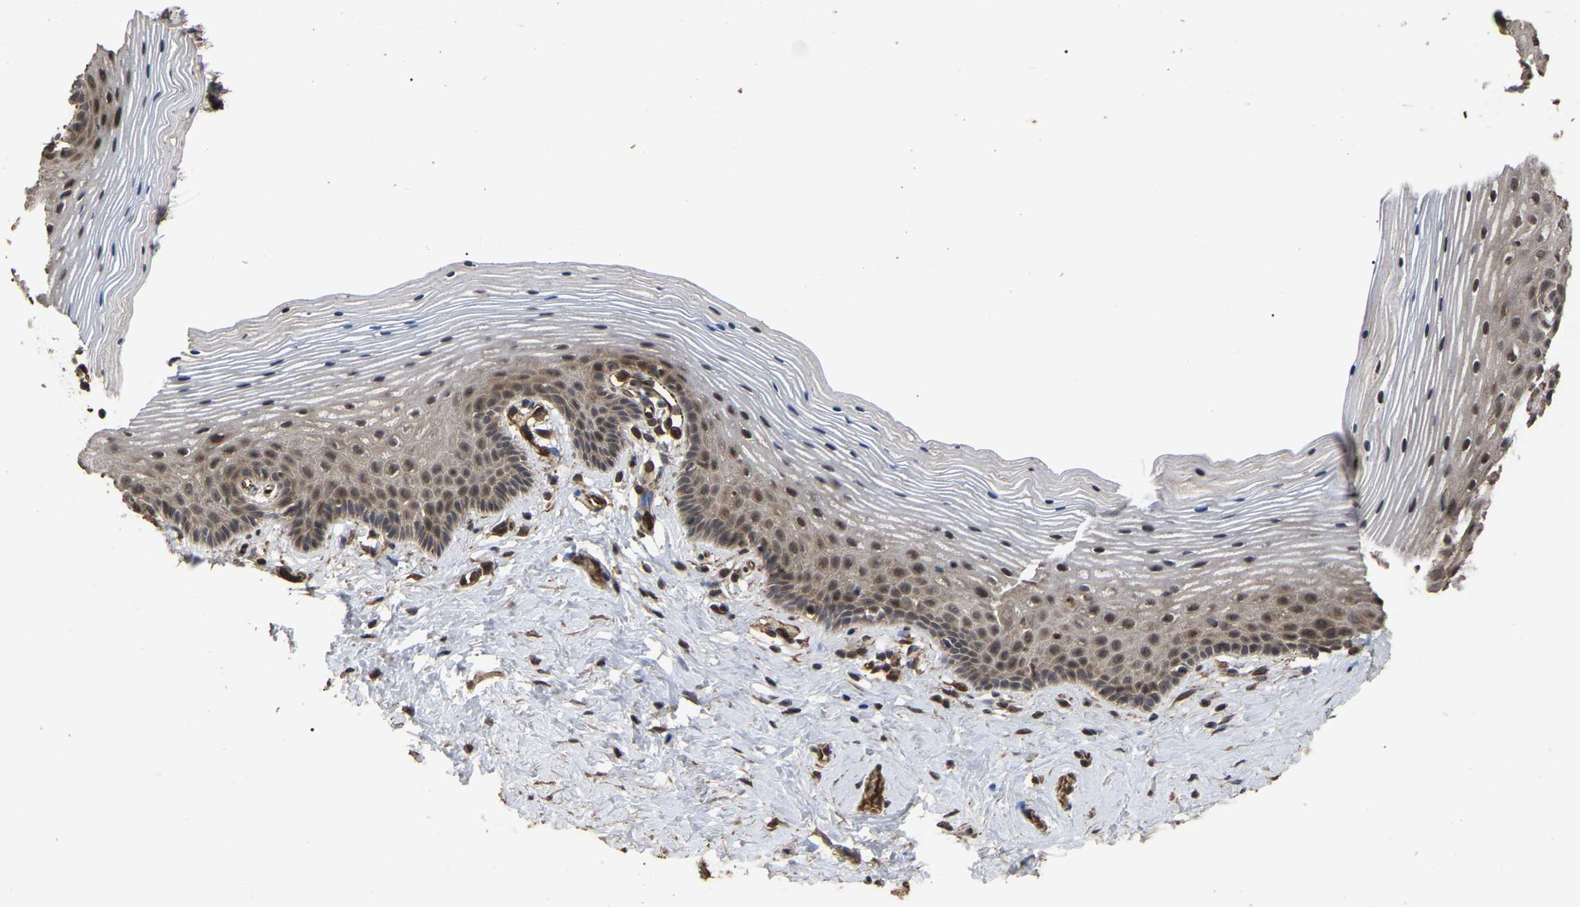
{"staining": {"intensity": "moderate", "quantity": ">75%", "location": "cytoplasmic/membranous,nuclear"}, "tissue": "vagina", "cell_type": "Squamous epithelial cells", "image_type": "normal", "snomed": [{"axis": "morphology", "description": "Normal tissue, NOS"}, {"axis": "topography", "description": "Vagina"}], "caption": "Squamous epithelial cells demonstrate medium levels of moderate cytoplasmic/membranous,nuclear expression in about >75% of cells in unremarkable human vagina.", "gene": "FAM161B", "patient": {"sex": "female", "age": 32}}